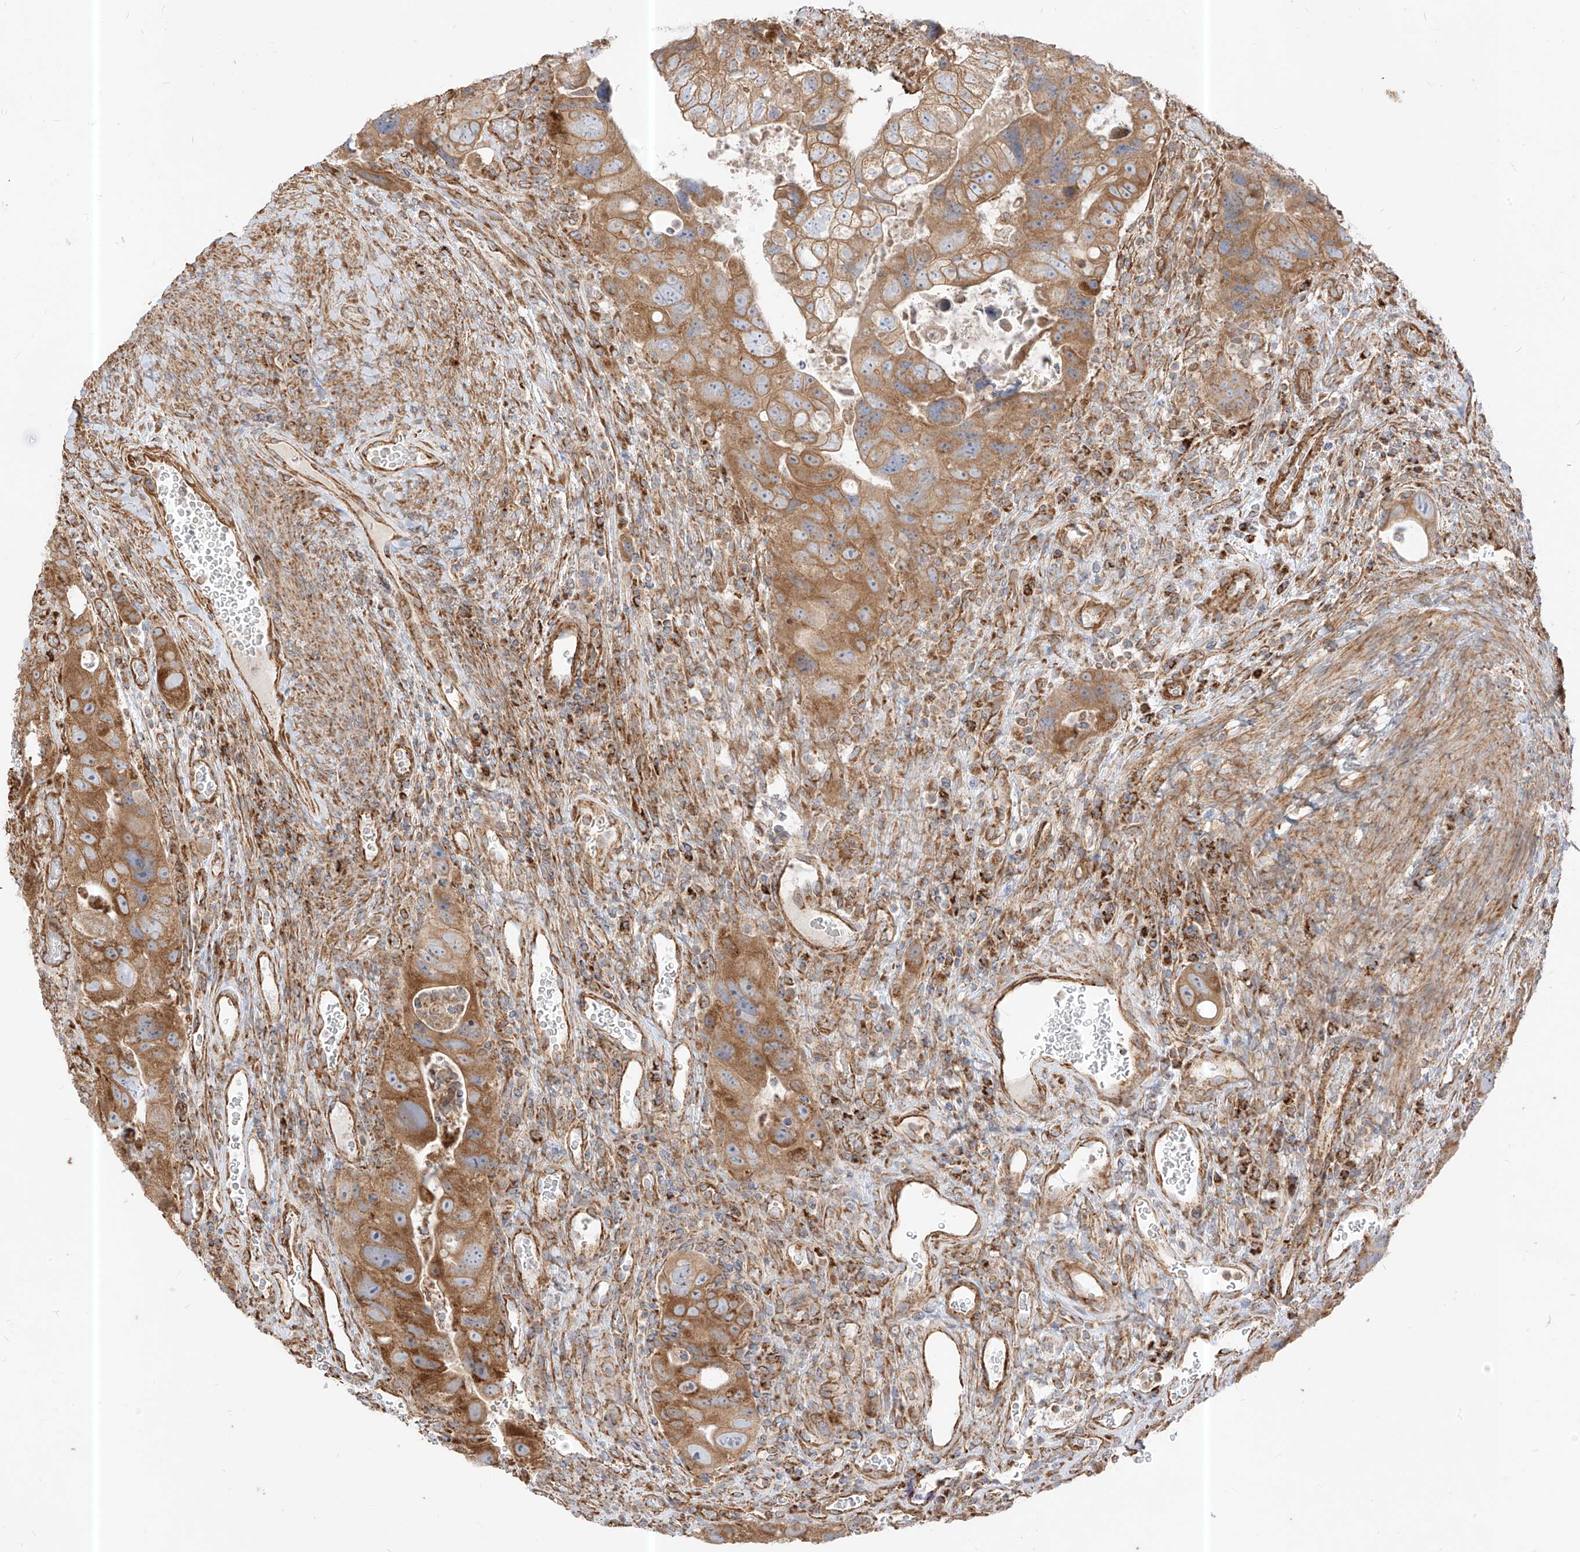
{"staining": {"intensity": "moderate", "quantity": ">75%", "location": "cytoplasmic/membranous"}, "tissue": "colorectal cancer", "cell_type": "Tumor cells", "image_type": "cancer", "snomed": [{"axis": "morphology", "description": "Adenocarcinoma, NOS"}, {"axis": "topography", "description": "Rectum"}], "caption": "An image of colorectal cancer stained for a protein shows moderate cytoplasmic/membranous brown staining in tumor cells.", "gene": "PLCL1", "patient": {"sex": "male", "age": 59}}